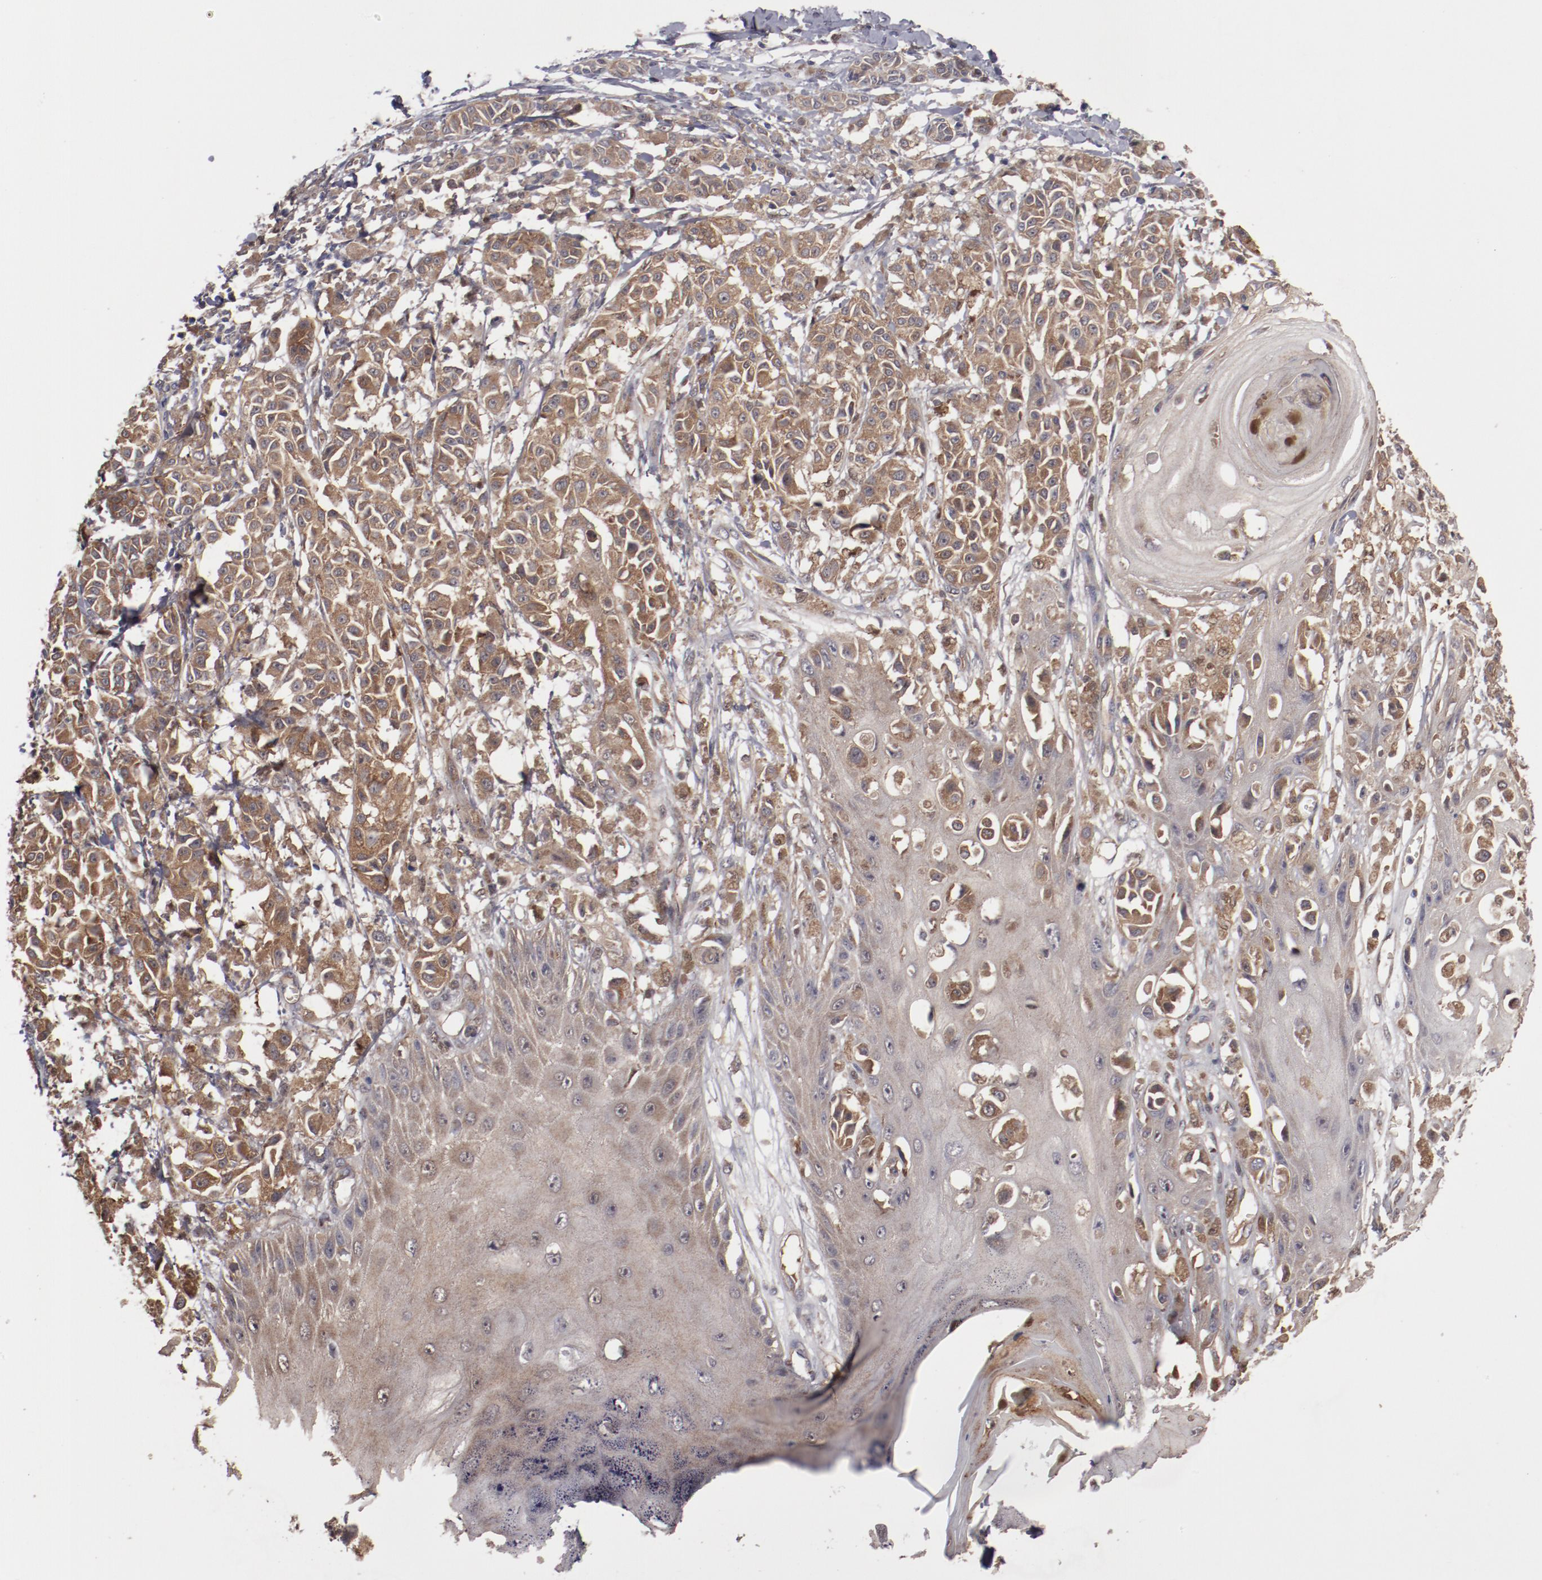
{"staining": {"intensity": "moderate", "quantity": ">75%", "location": "cytoplasmic/membranous"}, "tissue": "melanoma", "cell_type": "Tumor cells", "image_type": "cancer", "snomed": [{"axis": "morphology", "description": "Malignant melanoma, NOS"}, {"axis": "topography", "description": "Skin"}], "caption": "Immunohistochemical staining of human melanoma reveals moderate cytoplasmic/membranous protein expression in approximately >75% of tumor cells.", "gene": "DNAAF2", "patient": {"sex": "male", "age": 76}}